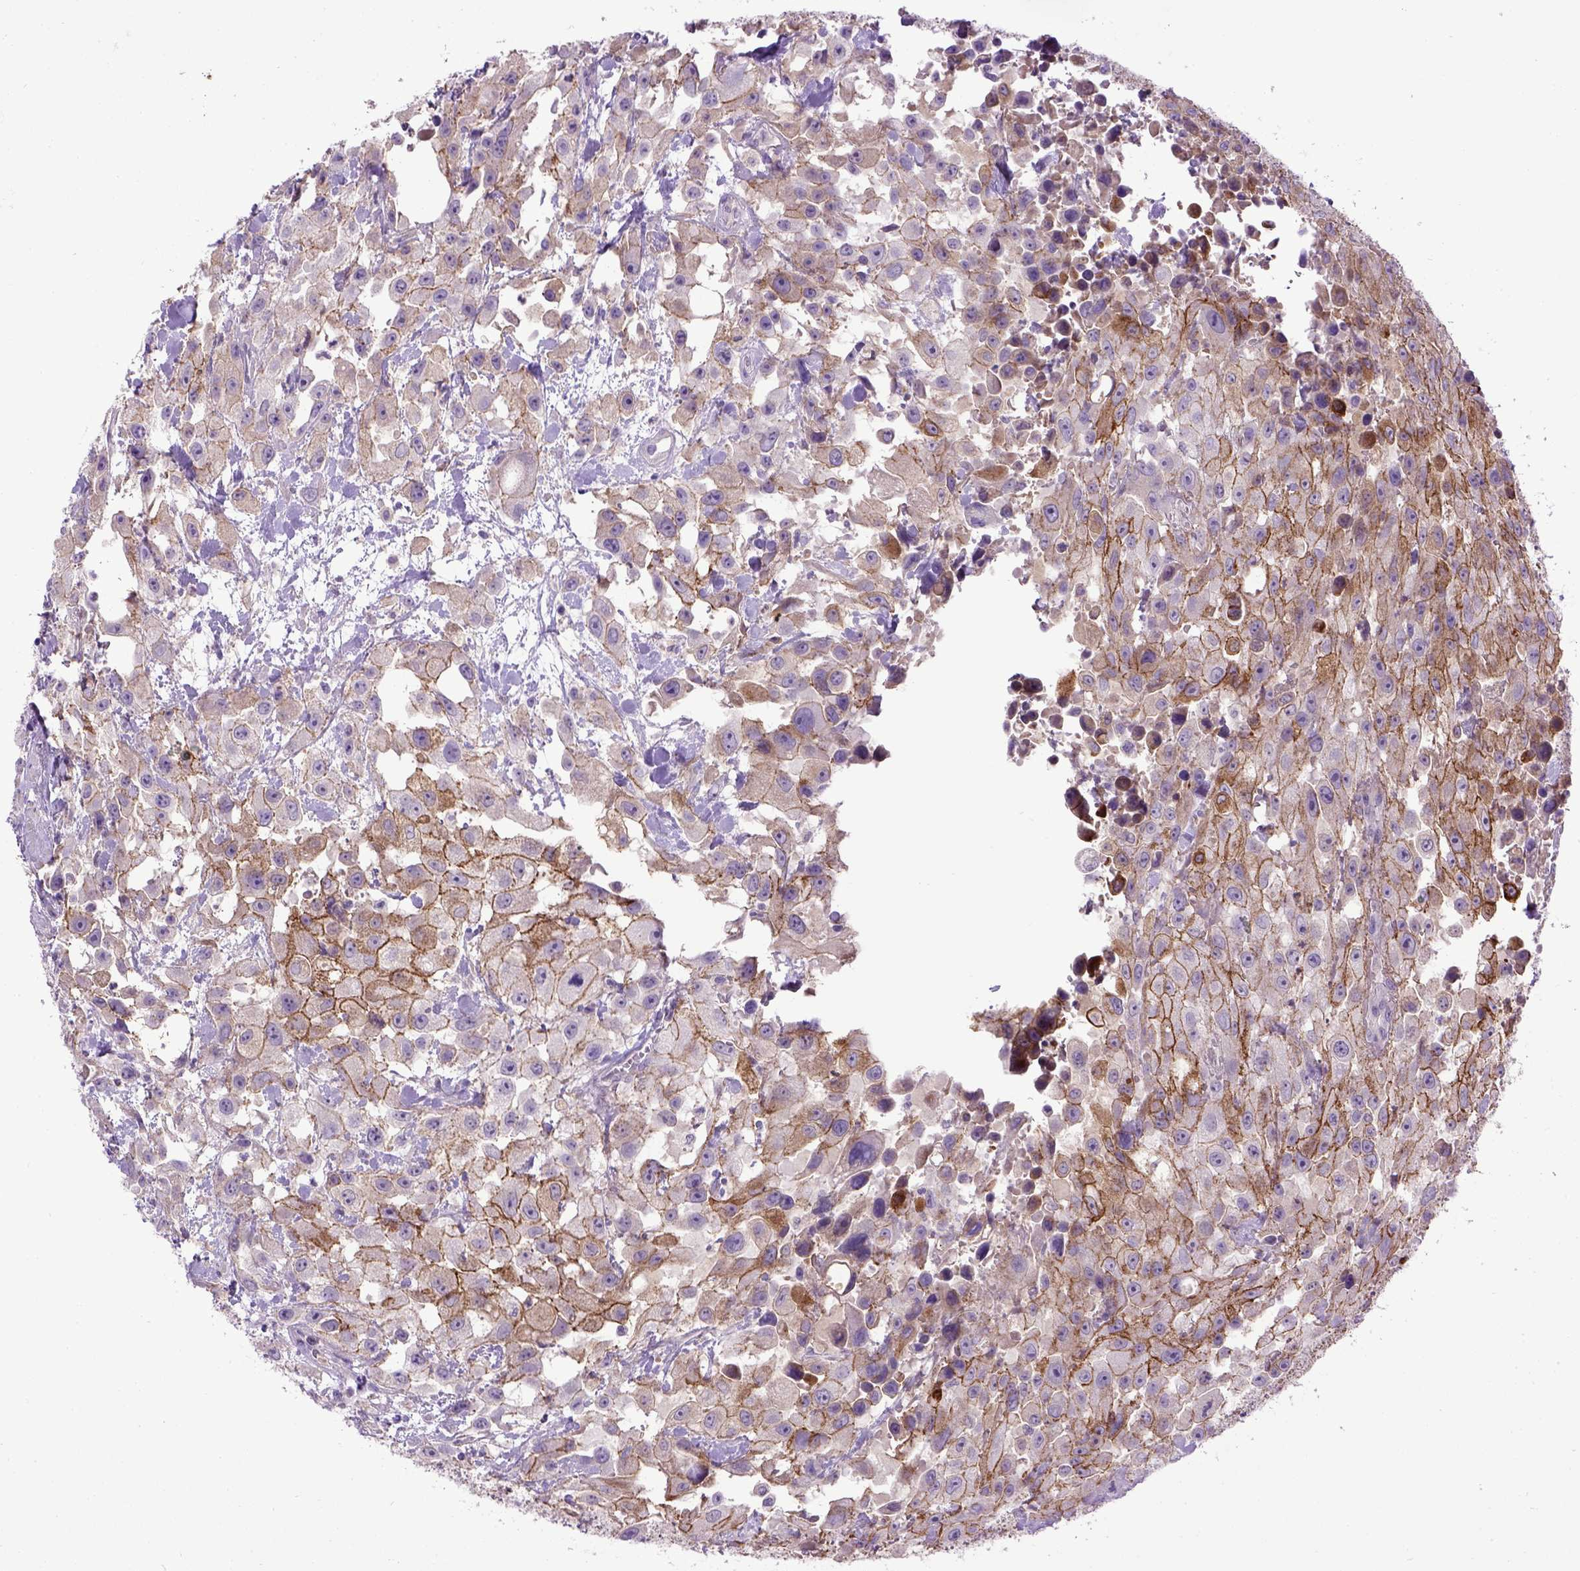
{"staining": {"intensity": "strong", "quantity": "25%-75%", "location": "cytoplasmic/membranous"}, "tissue": "urothelial cancer", "cell_type": "Tumor cells", "image_type": "cancer", "snomed": [{"axis": "morphology", "description": "Urothelial carcinoma, High grade"}, {"axis": "topography", "description": "Urinary bladder"}], "caption": "Human urothelial cancer stained for a protein (brown) exhibits strong cytoplasmic/membranous positive expression in approximately 25%-75% of tumor cells.", "gene": "CDH1", "patient": {"sex": "male", "age": 79}}